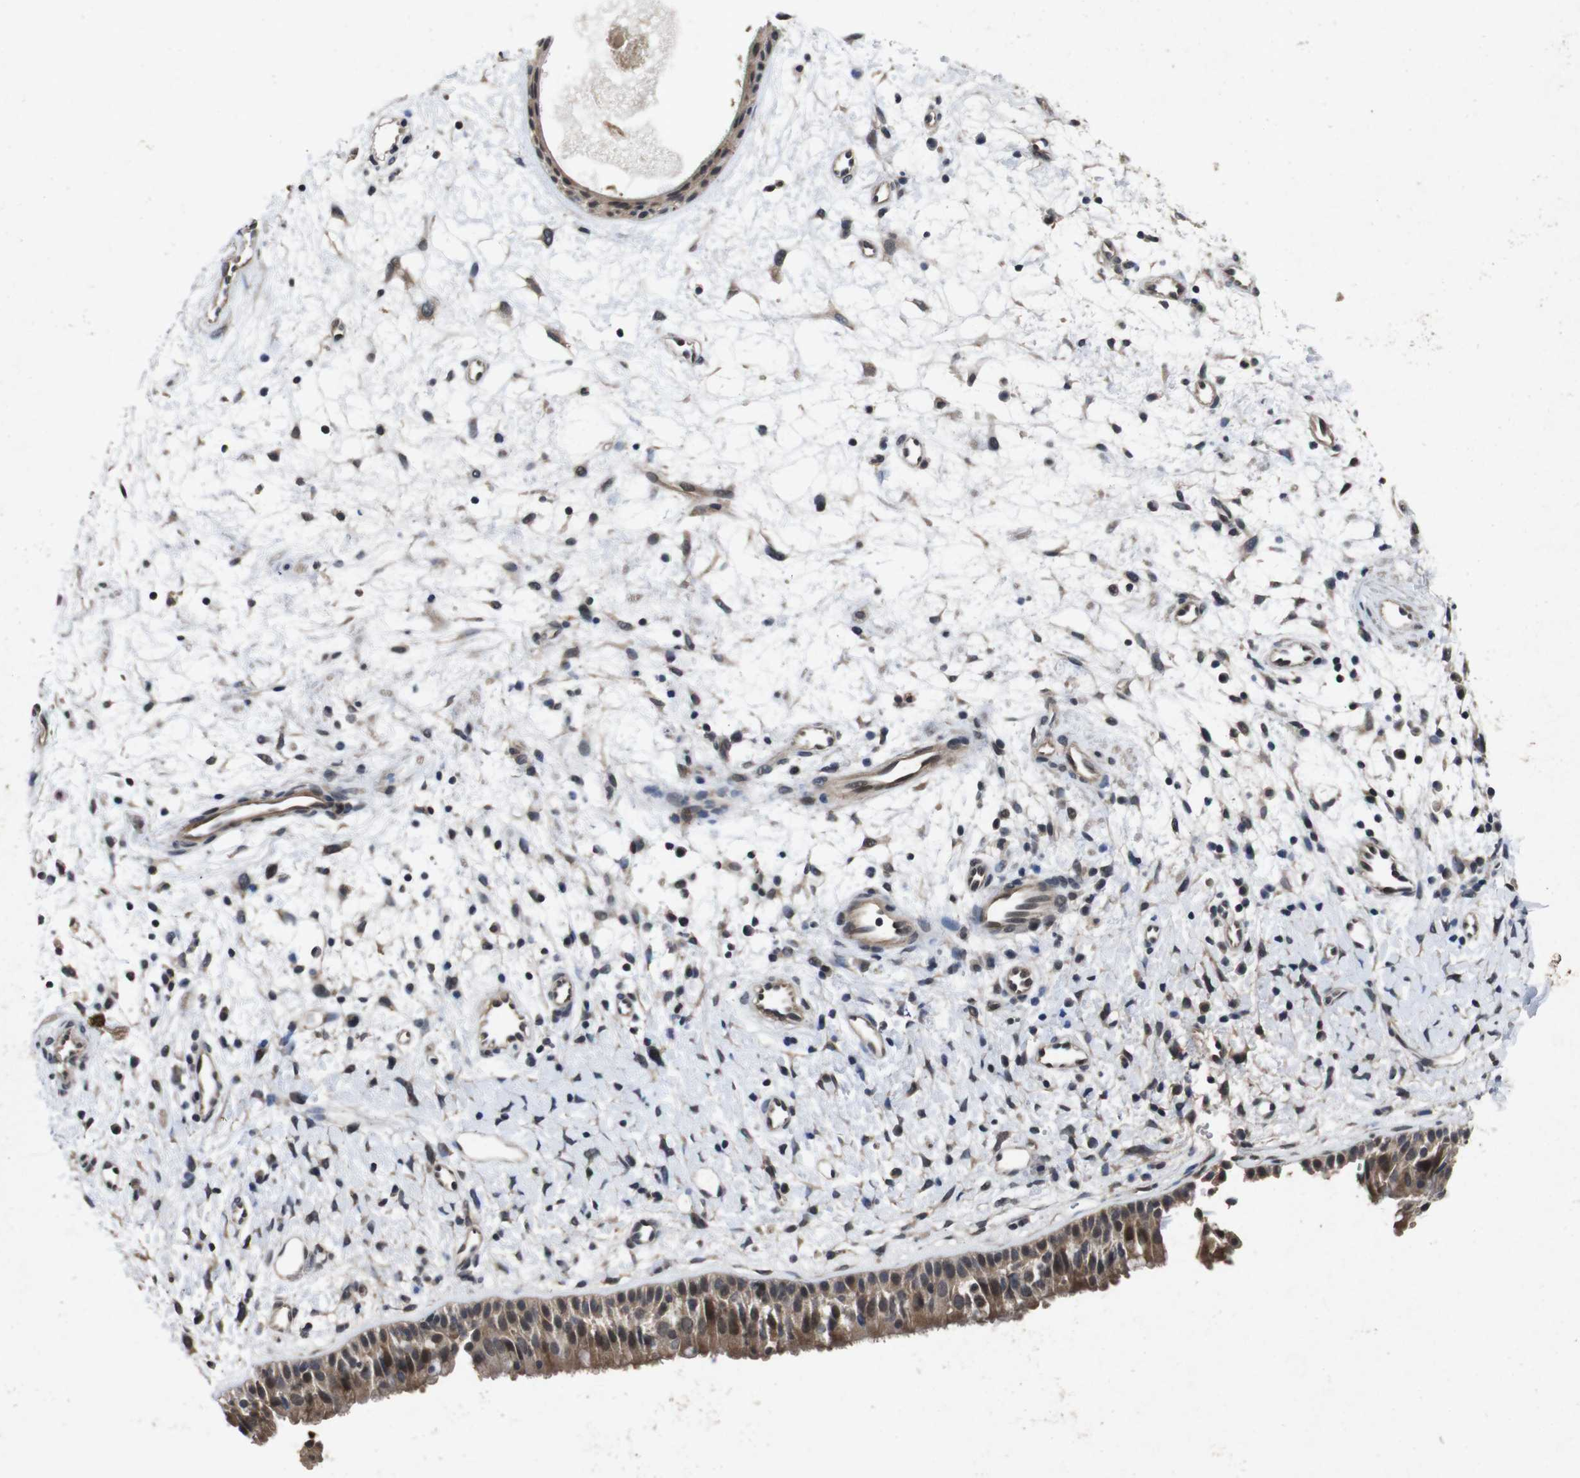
{"staining": {"intensity": "moderate", "quantity": ">75%", "location": "cytoplasmic/membranous"}, "tissue": "nasopharynx", "cell_type": "Respiratory epithelial cells", "image_type": "normal", "snomed": [{"axis": "morphology", "description": "Normal tissue, NOS"}, {"axis": "topography", "description": "Nasopharynx"}], "caption": "Nasopharynx stained for a protein (brown) shows moderate cytoplasmic/membranous positive positivity in about >75% of respiratory epithelial cells.", "gene": "AKT3", "patient": {"sex": "male", "age": 22}}